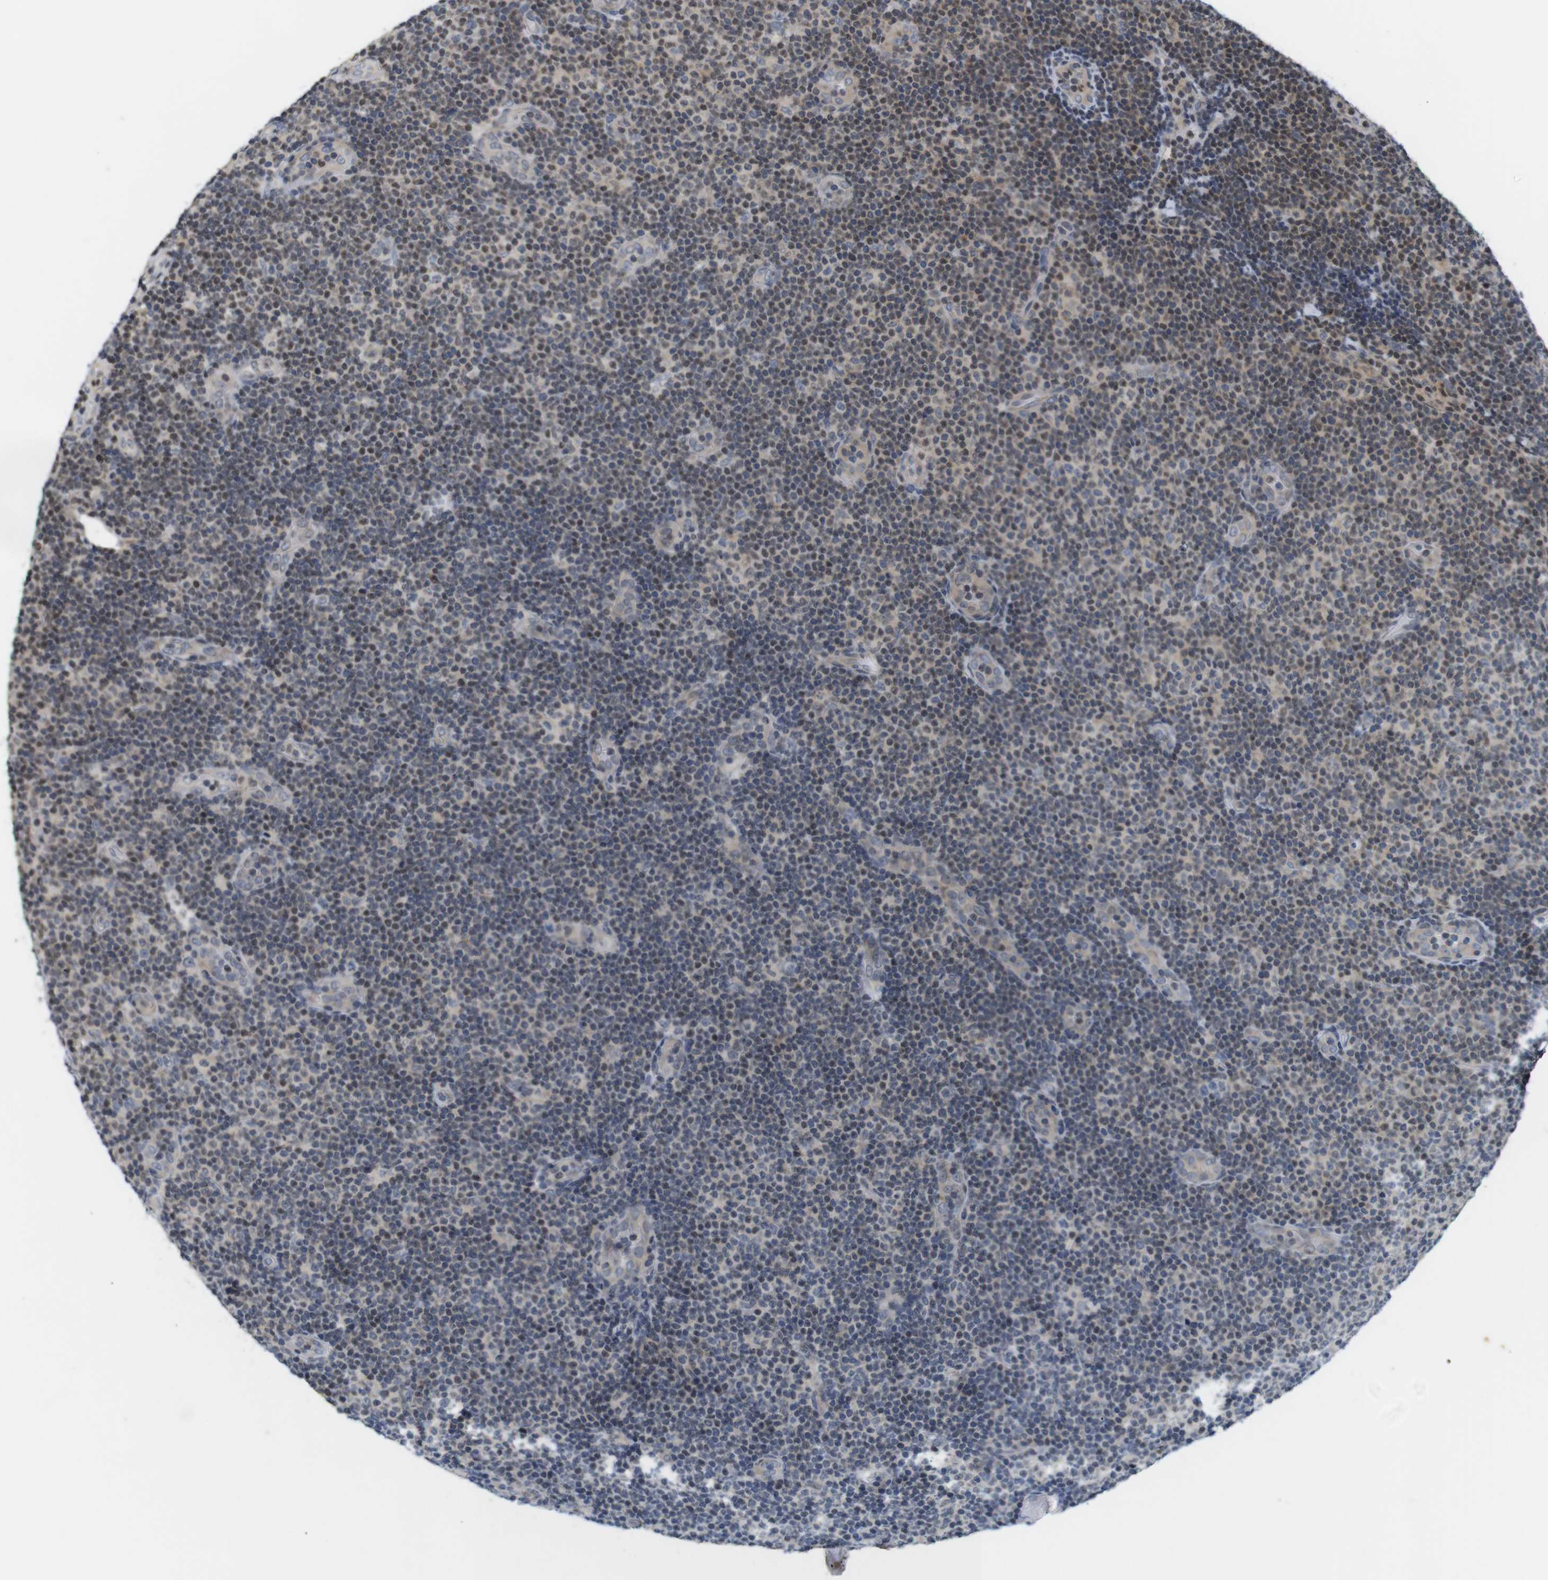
{"staining": {"intensity": "weak", "quantity": "<25%", "location": "nuclear"}, "tissue": "lymphoma", "cell_type": "Tumor cells", "image_type": "cancer", "snomed": [{"axis": "morphology", "description": "Malignant lymphoma, non-Hodgkin's type, Low grade"}, {"axis": "topography", "description": "Lymph node"}], "caption": "This photomicrograph is of lymphoma stained with IHC to label a protein in brown with the nuclei are counter-stained blue. There is no staining in tumor cells. The staining was performed using DAB (3,3'-diaminobenzidine) to visualize the protein expression in brown, while the nuclei were stained in blue with hematoxylin (Magnification: 20x).", "gene": "MBD1", "patient": {"sex": "male", "age": 83}}